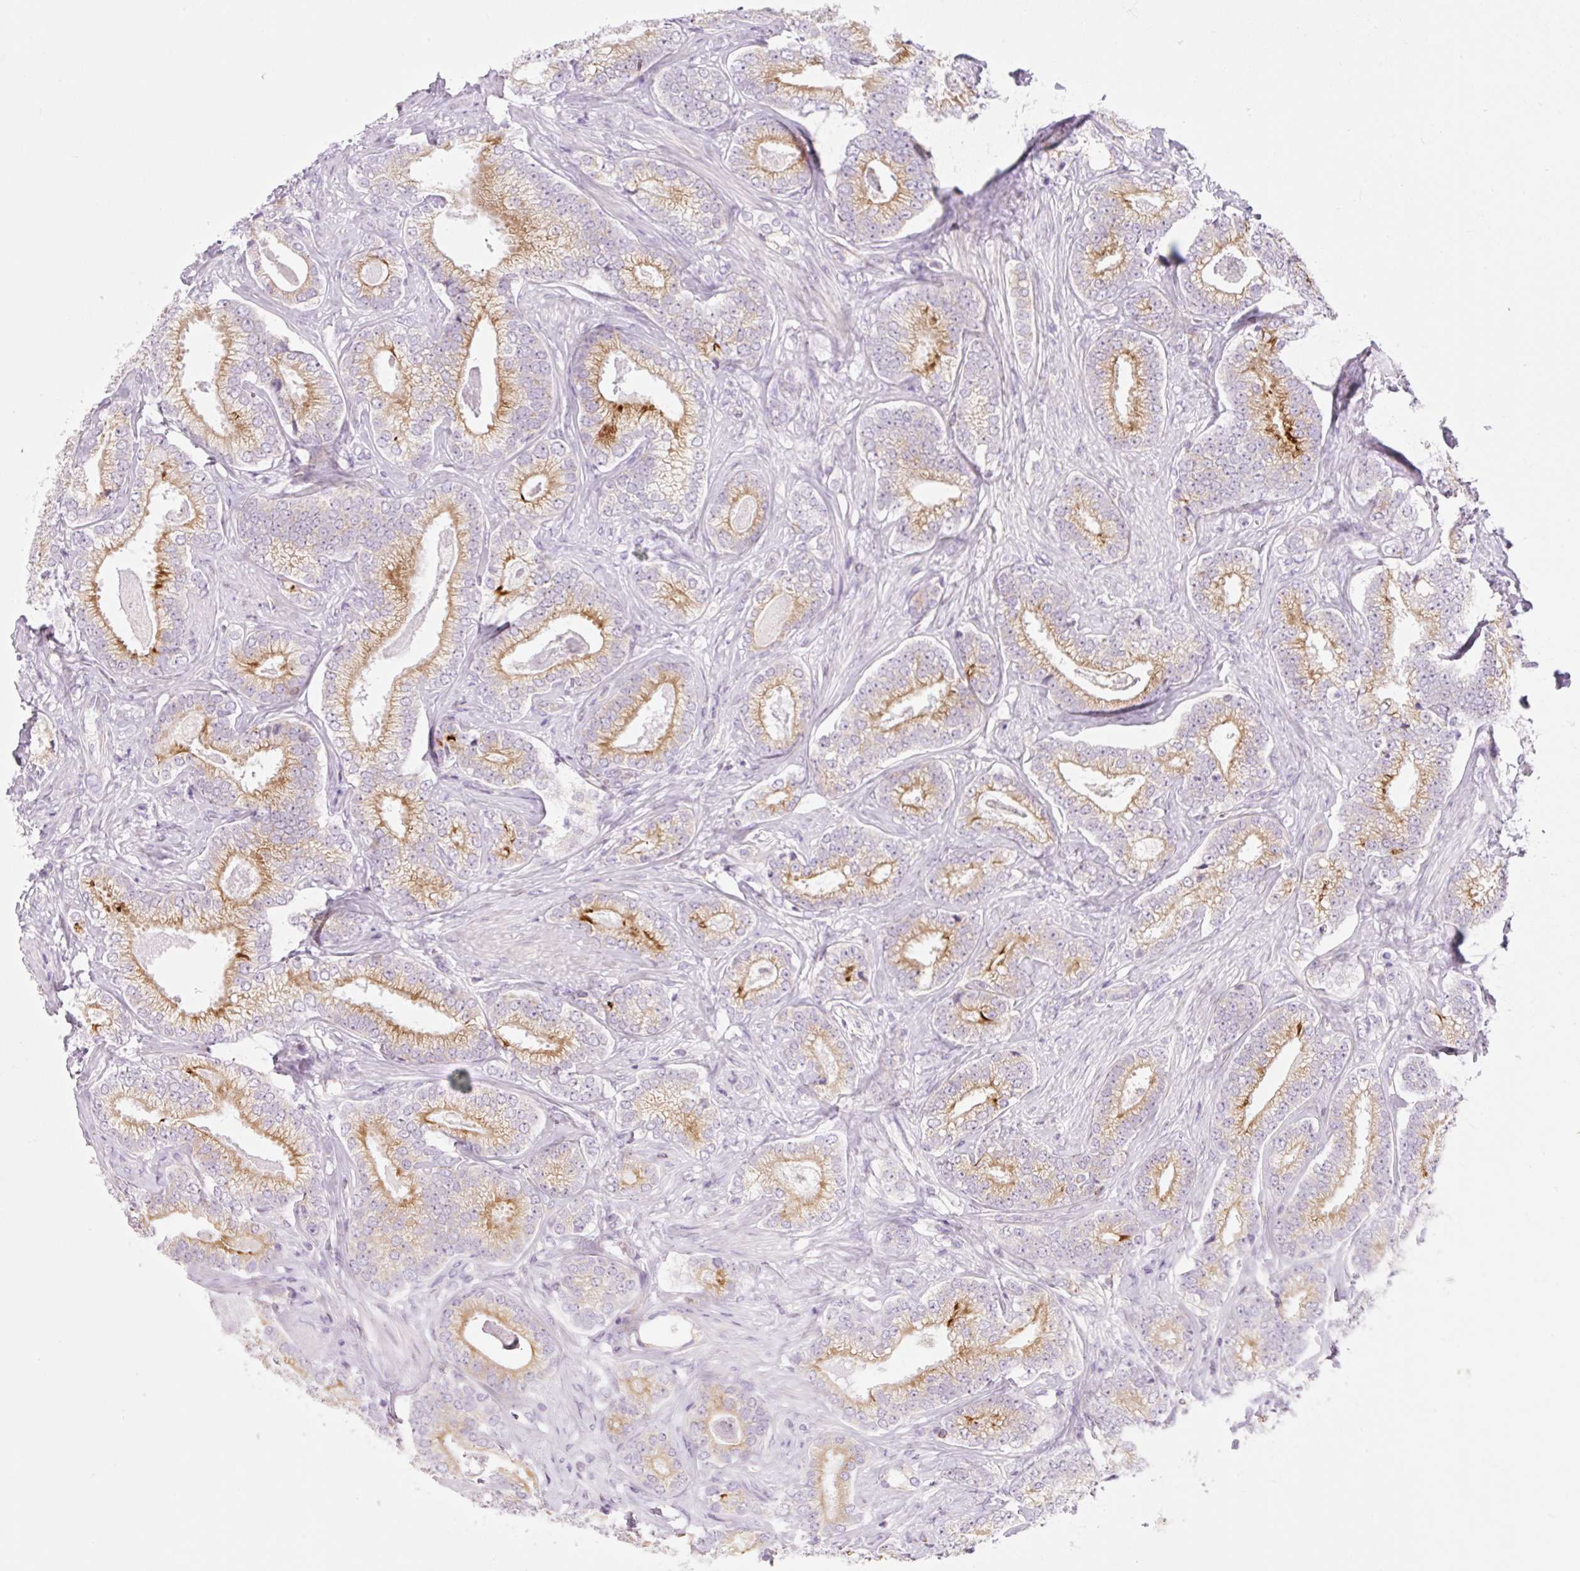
{"staining": {"intensity": "moderate", "quantity": ">75%", "location": "cytoplasmic/membranous"}, "tissue": "prostate cancer", "cell_type": "Tumor cells", "image_type": "cancer", "snomed": [{"axis": "morphology", "description": "Adenocarcinoma, Low grade"}, {"axis": "topography", "description": "Prostate"}], "caption": "Prostate cancer stained with DAB immunohistochemistry (IHC) demonstrates medium levels of moderate cytoplasmic/membranous expression in approximately >75% of tumor cells. The protein is shown in brown color, while the nuclei are stained blue.", "gene": "FOCAD", "patient": {"sex": "male", "age": 63}}